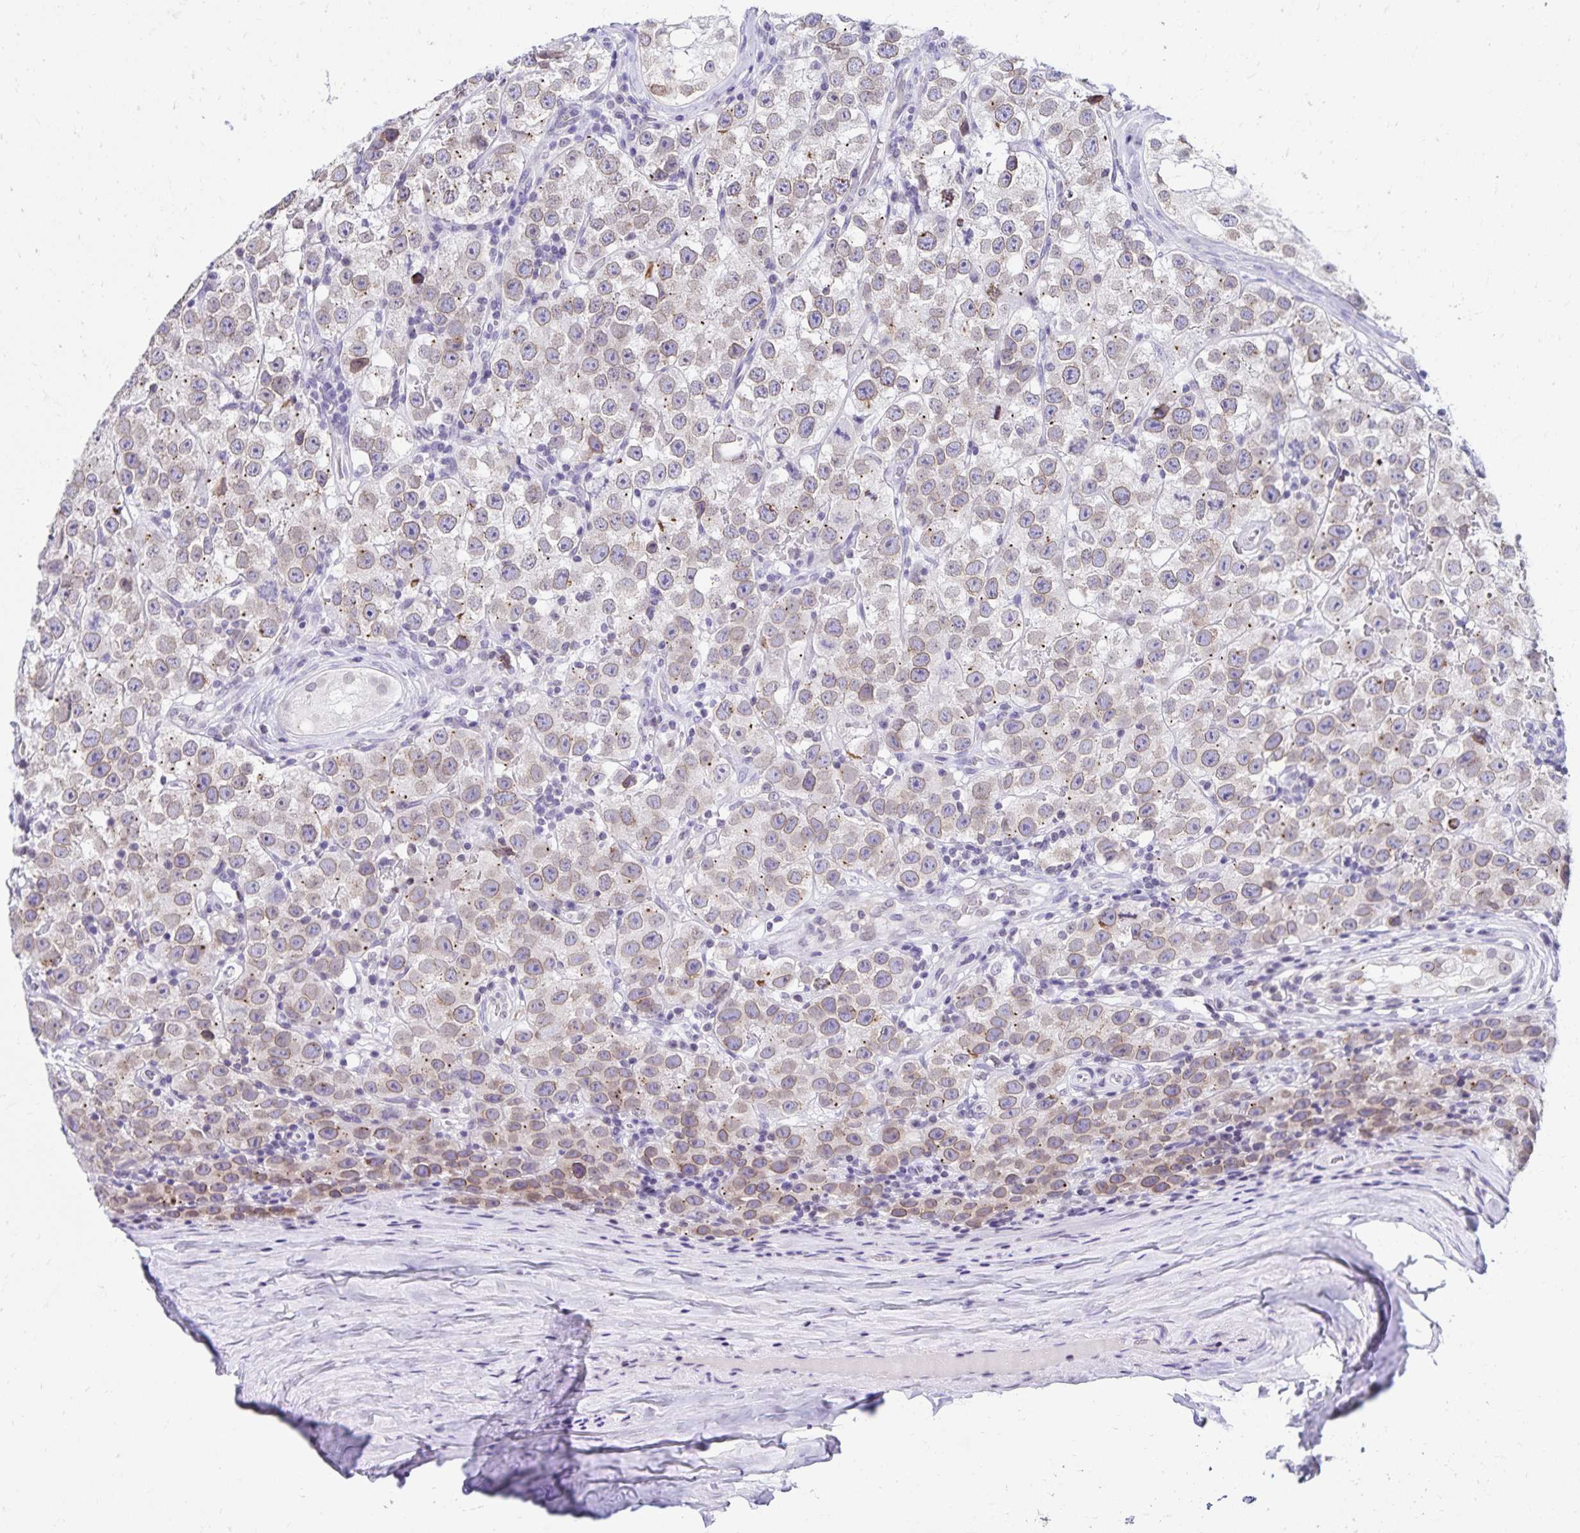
{"staining": {"intensity": "weak", "quantity": "<25%", "location": "cytoplasmic/membranous"}, "tissue": "testis cancer", "cell_type": "Tumor cells", "image_type": "cancer", "snomed": [{"axis": "morphology", "description": "Seminoma, NOS"}, {"axis": "topography", "description": "Testis"}], "caption": "The histopathology image displays no significant staining in tumor cells of testis cancer.", "gene": "FAM166C", "patient": {"sex": "male", "age": 34}}